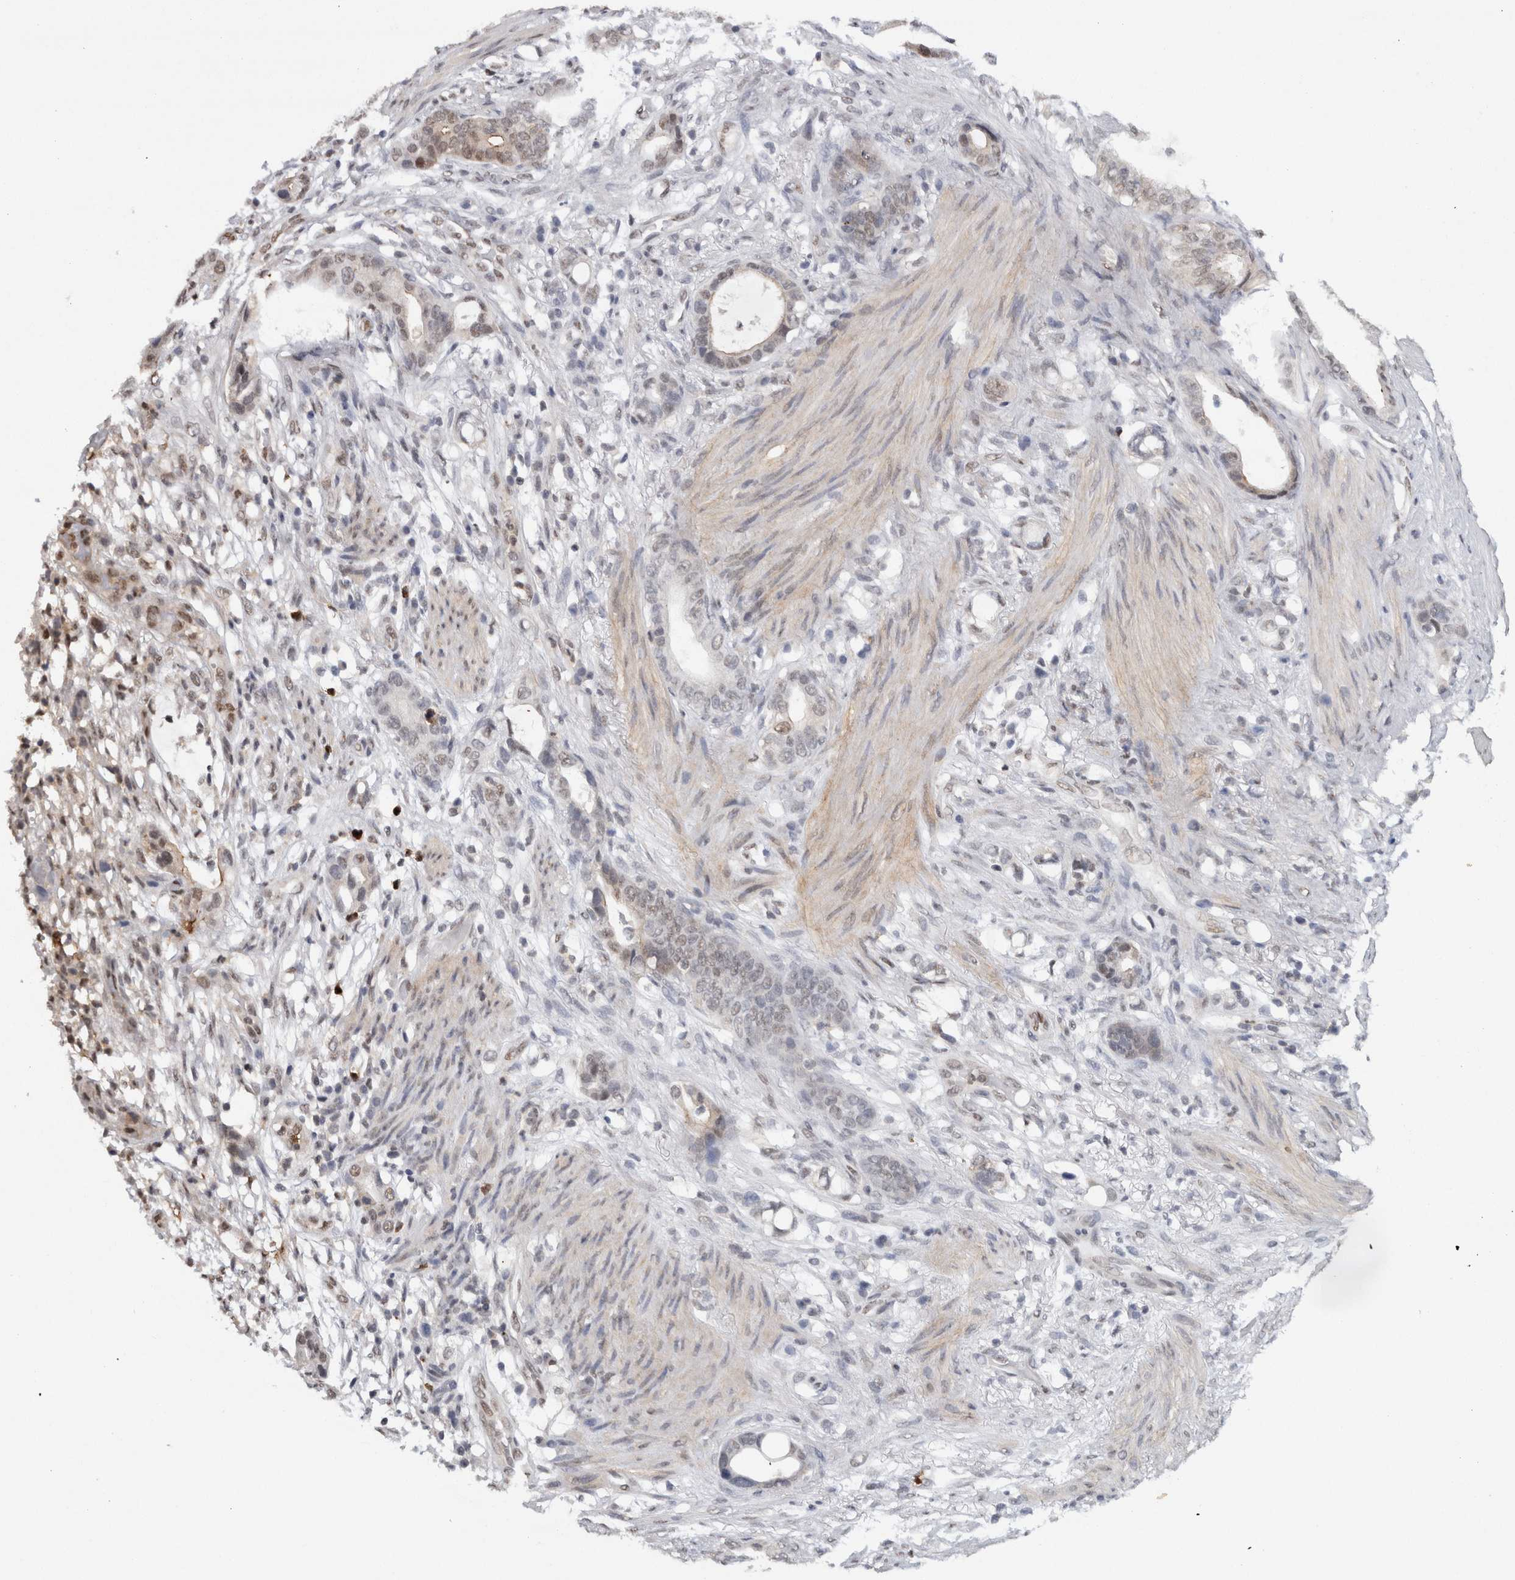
{"staining": {"intensity": "weak", "quantity": "<25%", "location": "nuclear"}, "tissue": "stomach cancer", "cell_type": "Tumor cells", "image_type": "cancer", "snomed": [{"axis": "morphology", "description": "Adenocarcinoma, NOS"}, {"axis": "topography", "description": "Stomach"}], "caption": "DAB (3,3'-diaminobenzidine) immunohistochemical staining of human stomach adenocarcinoma demonstrates no significant expression in tumor cells. (DAB (3,3'-diaminobenzidine) IHC, high magnification).", "gene": "RPS6KA2", "patient": {"sex": "female", "age": 75}}